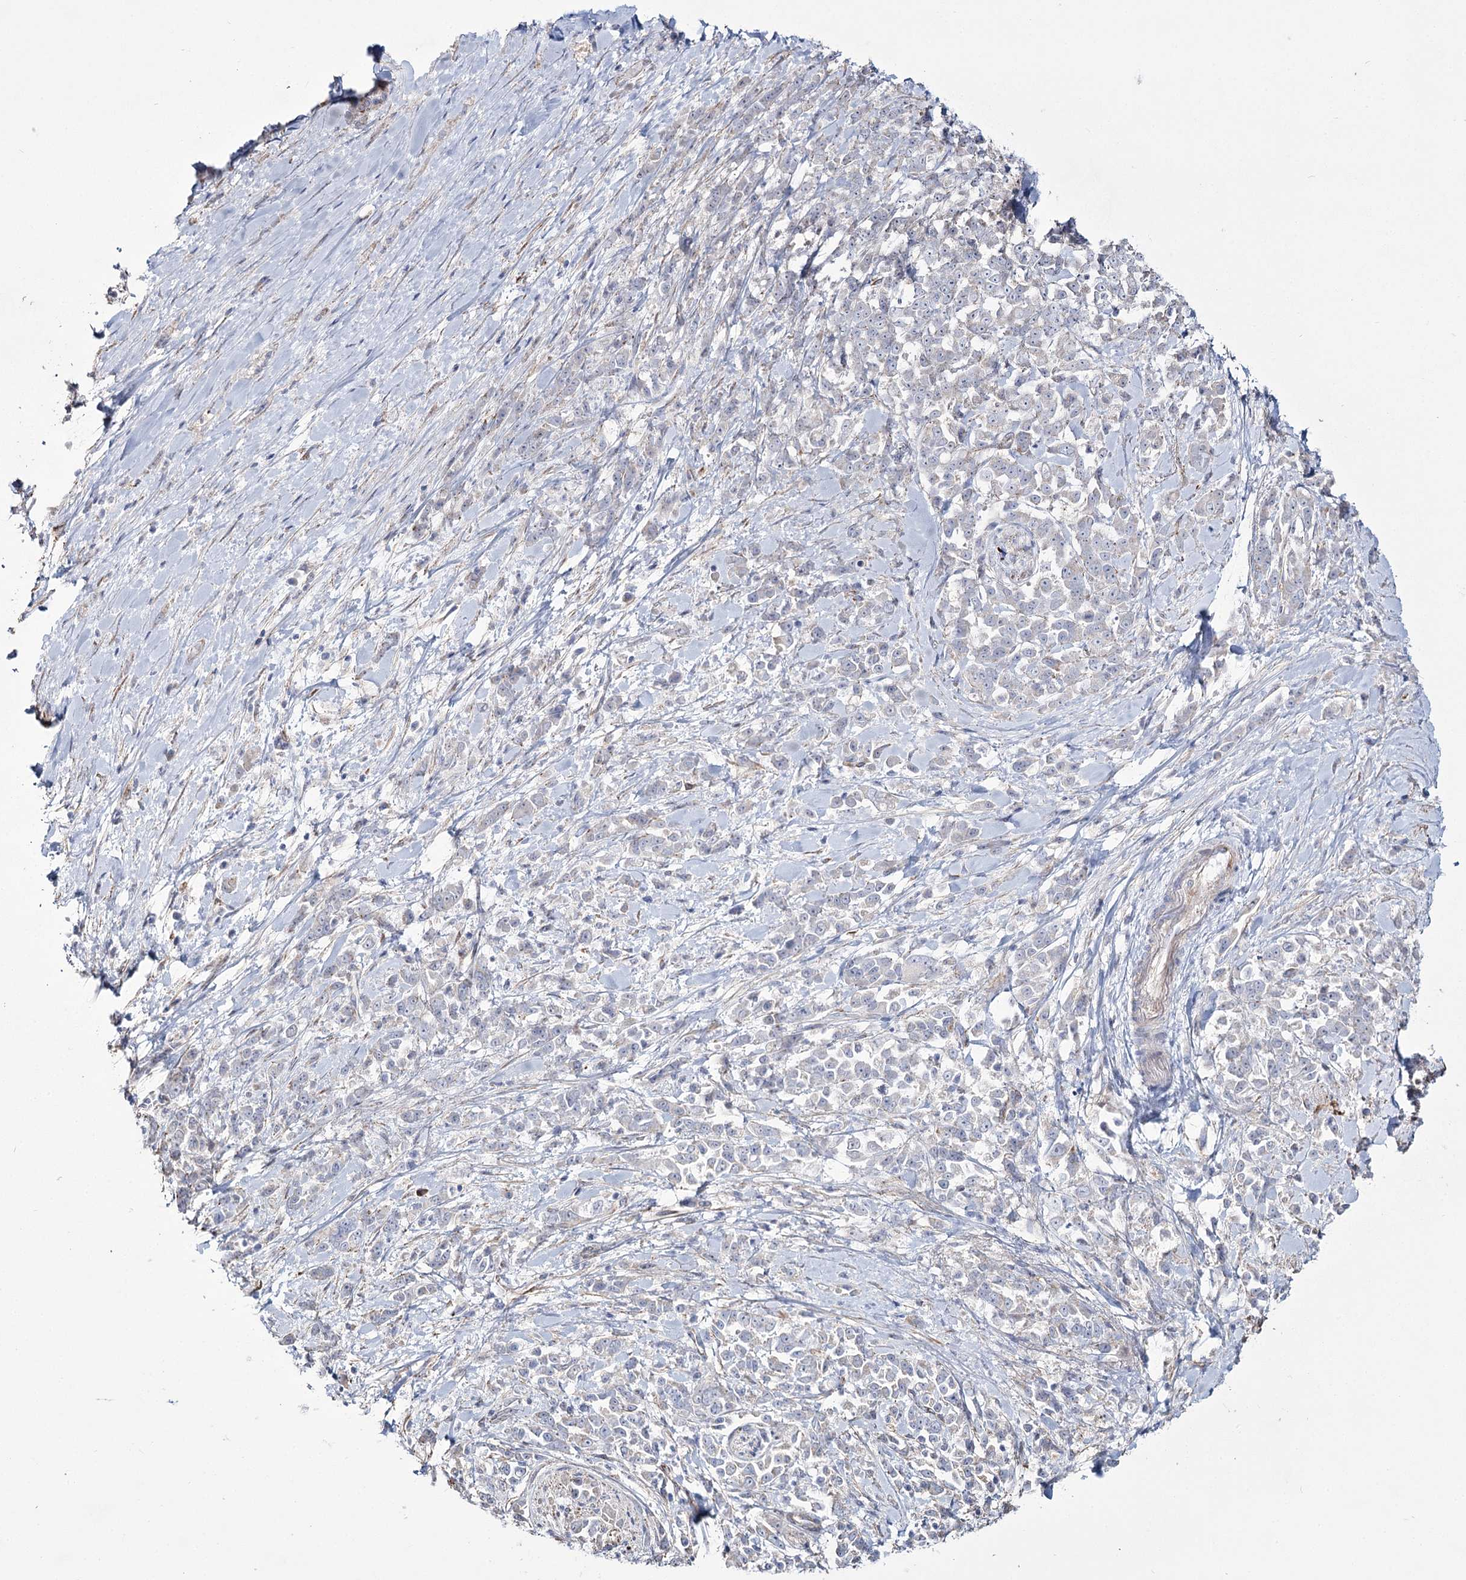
{"staining": {"intensity": "negative", "quantity": "none", "location": "none"}, "tissue": "pancreatic cancer", "cell_type": "Tumor cells", "image_type": "cancer", "snomed": [{"axis": "morphology", "description": "Normal tissue, NOS"}, {"axis": "morphology", "description": "Adenocarcinoma, NOS"}, {"axis": "topography", "description": "Pancreas"}], "caption": "Tumor cells are negative for protein expression in human pancreatic cancer (adenocarcinoma). Brightfield microscopy of IHC stained with DAB (brown) and hematoxylin (blue), captured at high magnification.", "gene": "ME3", "patient": {"sex": "female", "age": 64}}